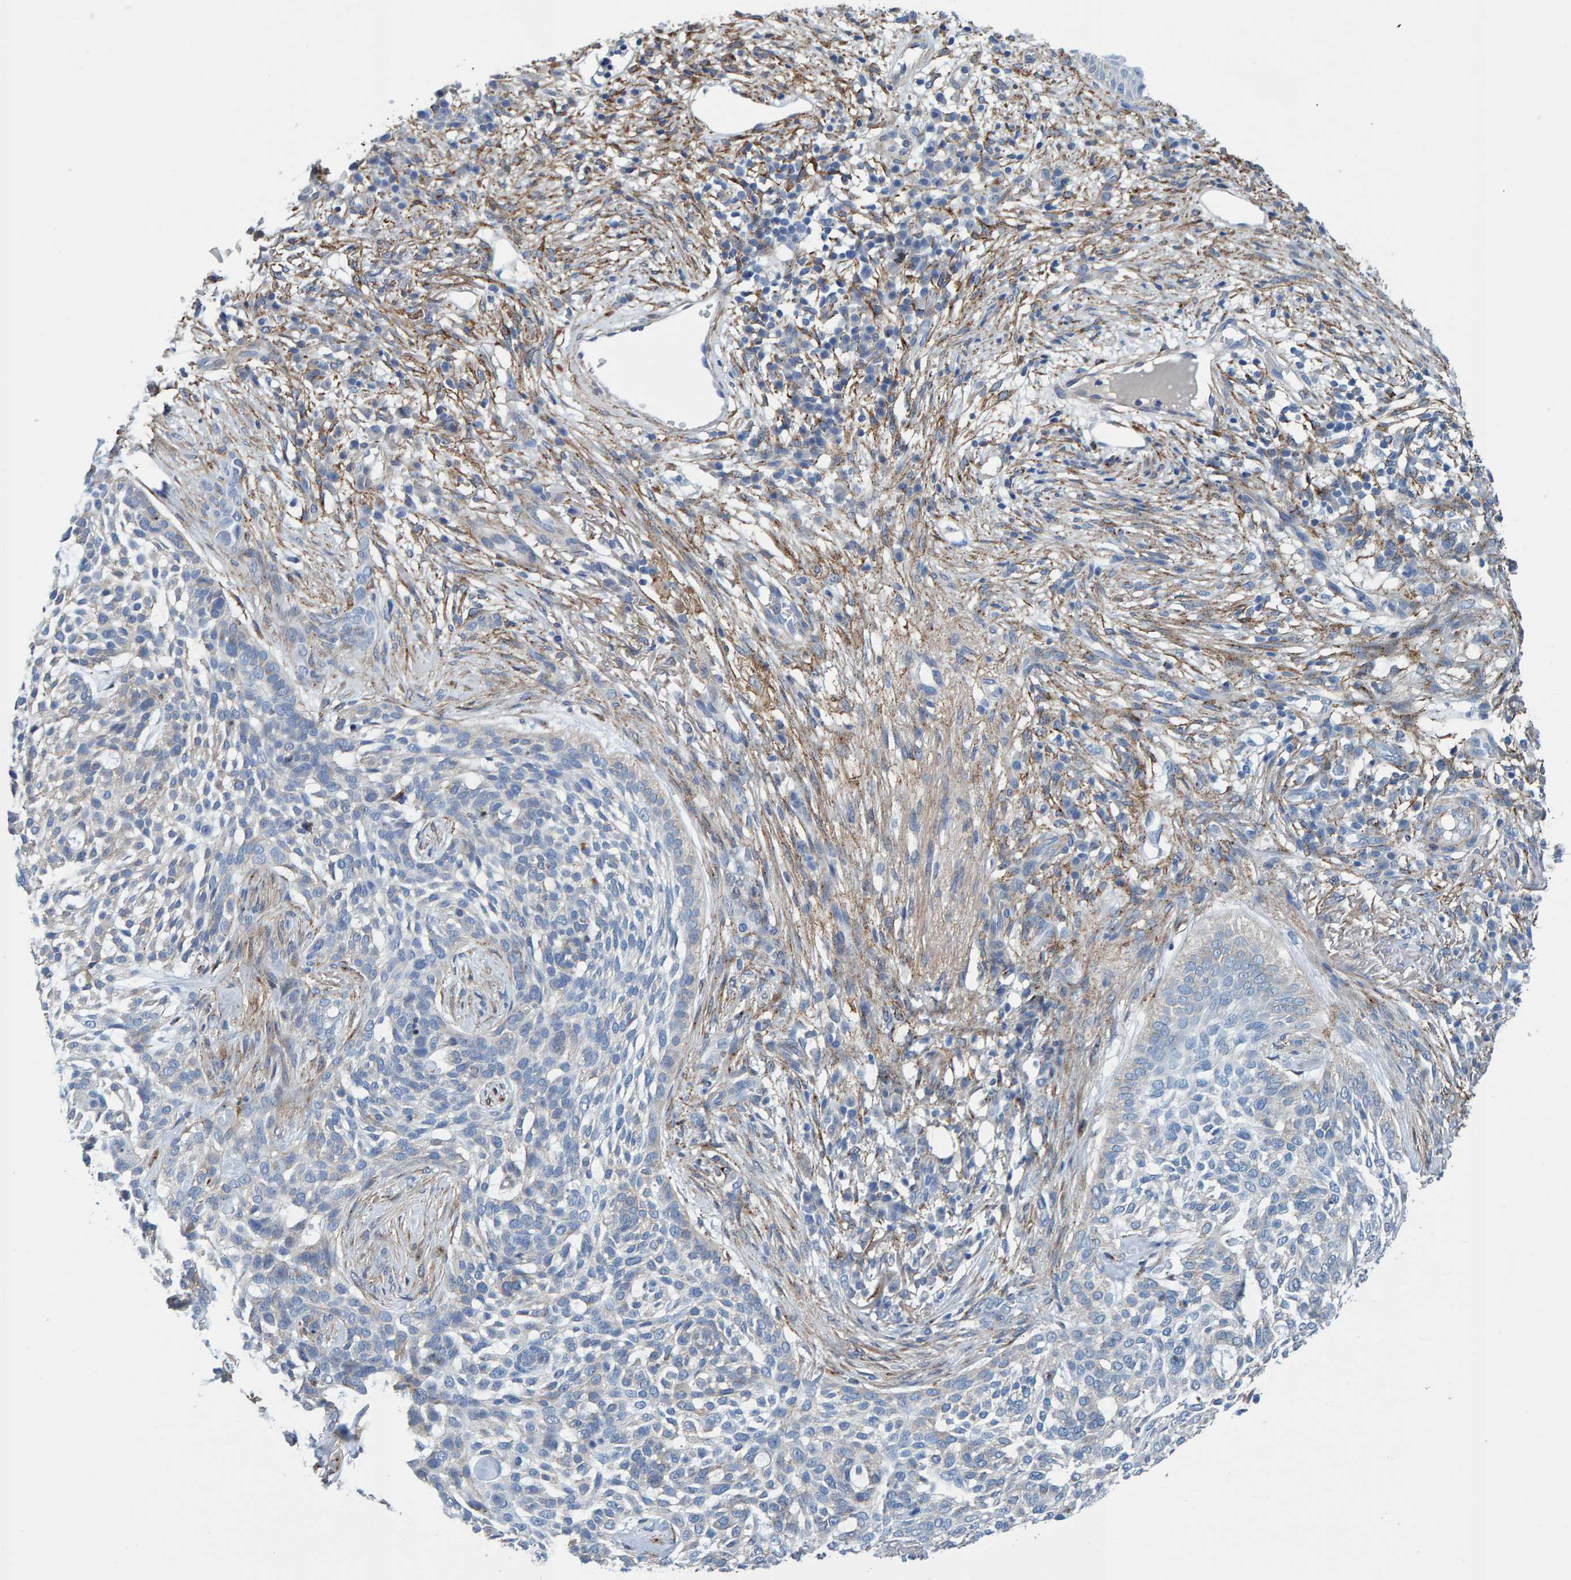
{"staining": {"intensity": "negative", "quantity": "none", "location": "none"}, "tissue": "skin cancer", "cell_type": "Tumor cells", "image_type": "cancer", "snomed": [{"axis": "morphology", "description": "Basal cell carcinoma"}, {"axis": "topography", "description": "Skin"}], "caption": "This is an immunohistochemistry image of human skin basal cell carcinoma. There is no positivity in tumor cells.", "gene": "LRP1", "patient": {"sex": "female", "age": 64}}